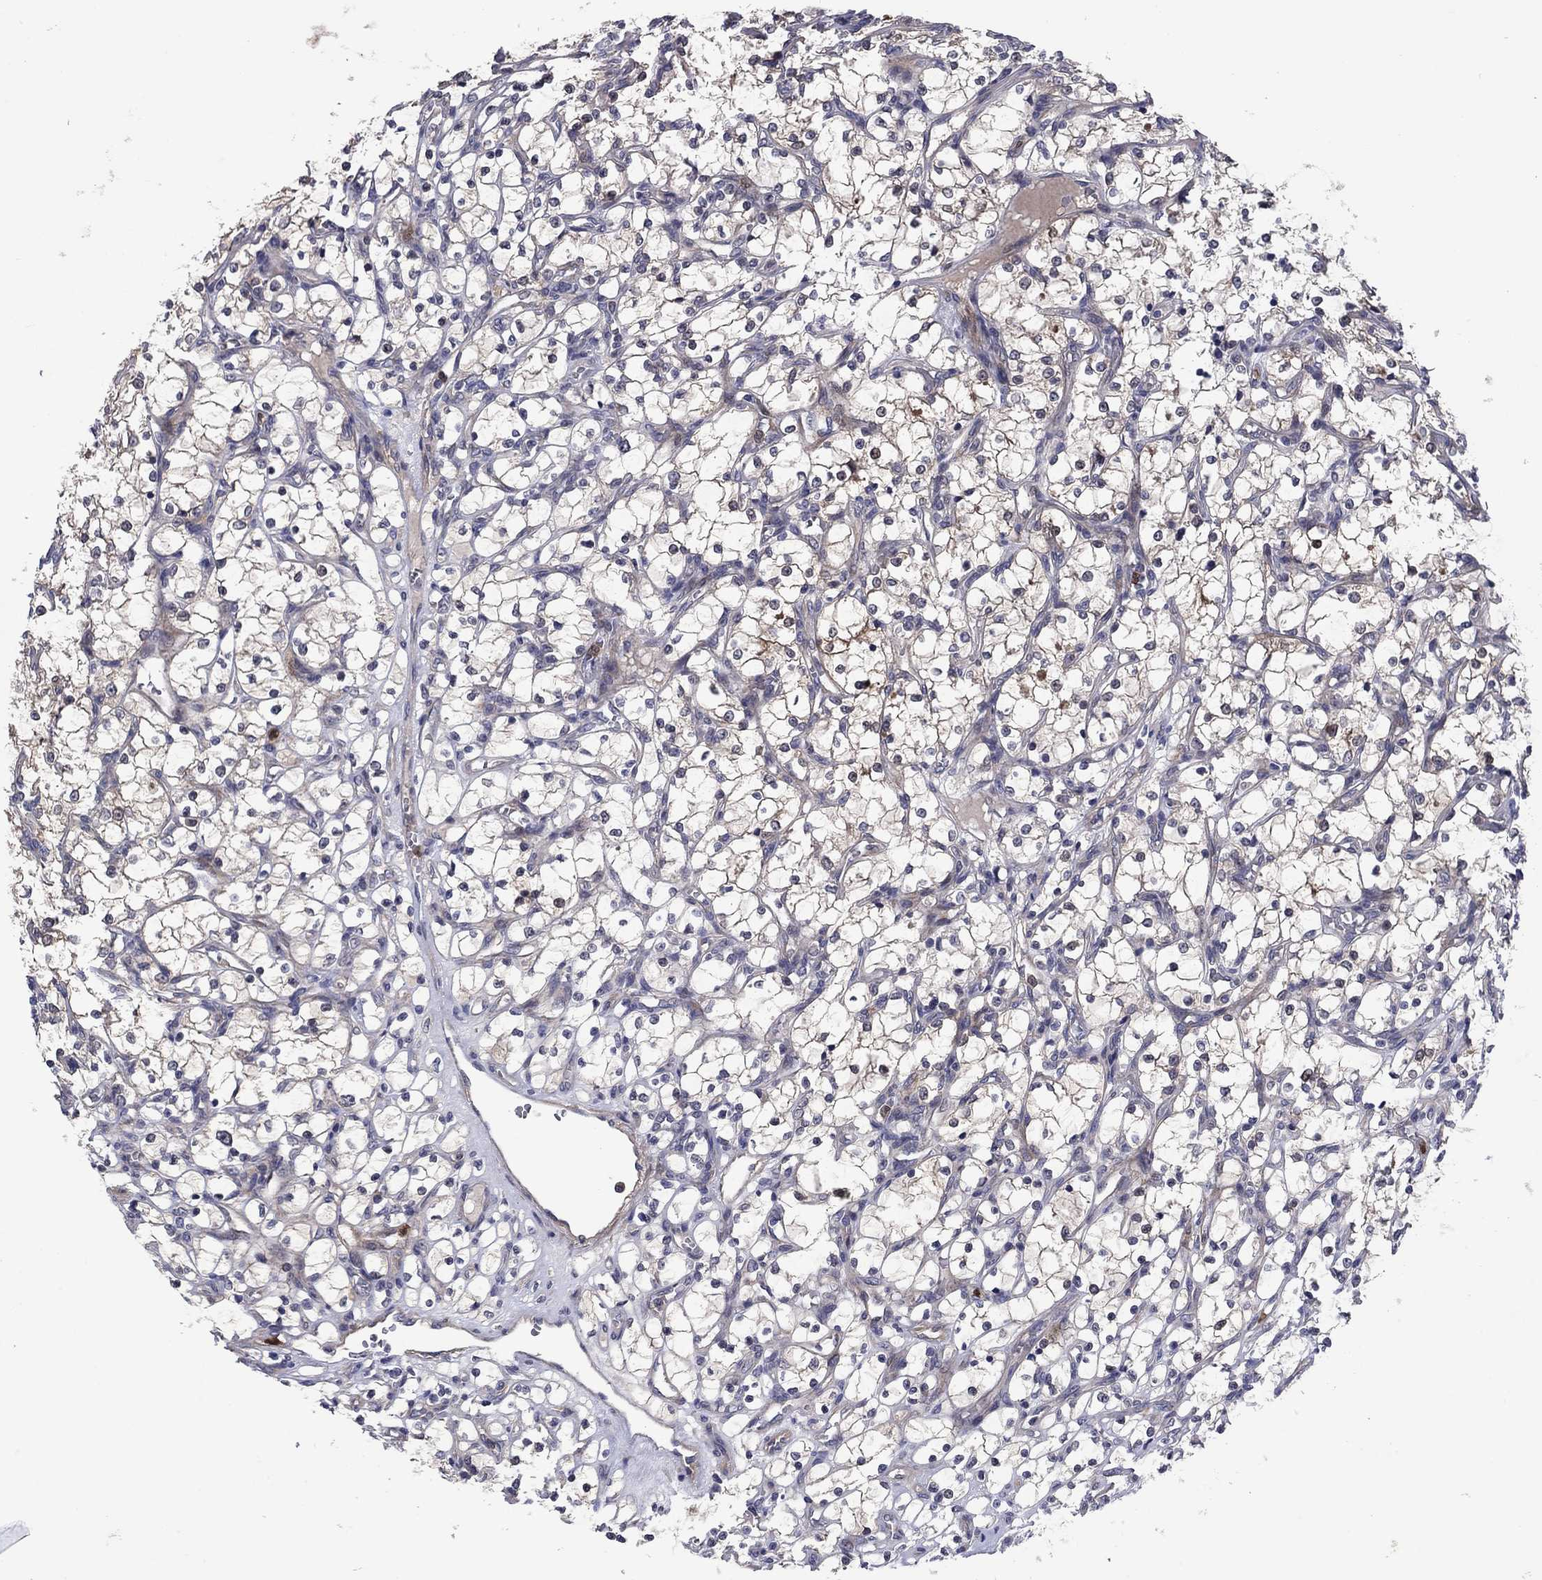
{"staining": {"intensity": "negative", "quantity": "none", "location": "none"}, "tissue": "renal cancer", "cell_type": "Tumor cells", "image_type": "cancer", "snomed": [{"axis": "morphology", "description": "Adenocarcinoma, NOS"}, {"axis": "topography", "description": "Kidney"}], "caption": "This is an immunohistochemistry (IHC) photomicrograph of human renal cancer. There is no staining in tumor cells.", "gene": "MSRB1", "patient": {"sex": "female", "age": 69}}